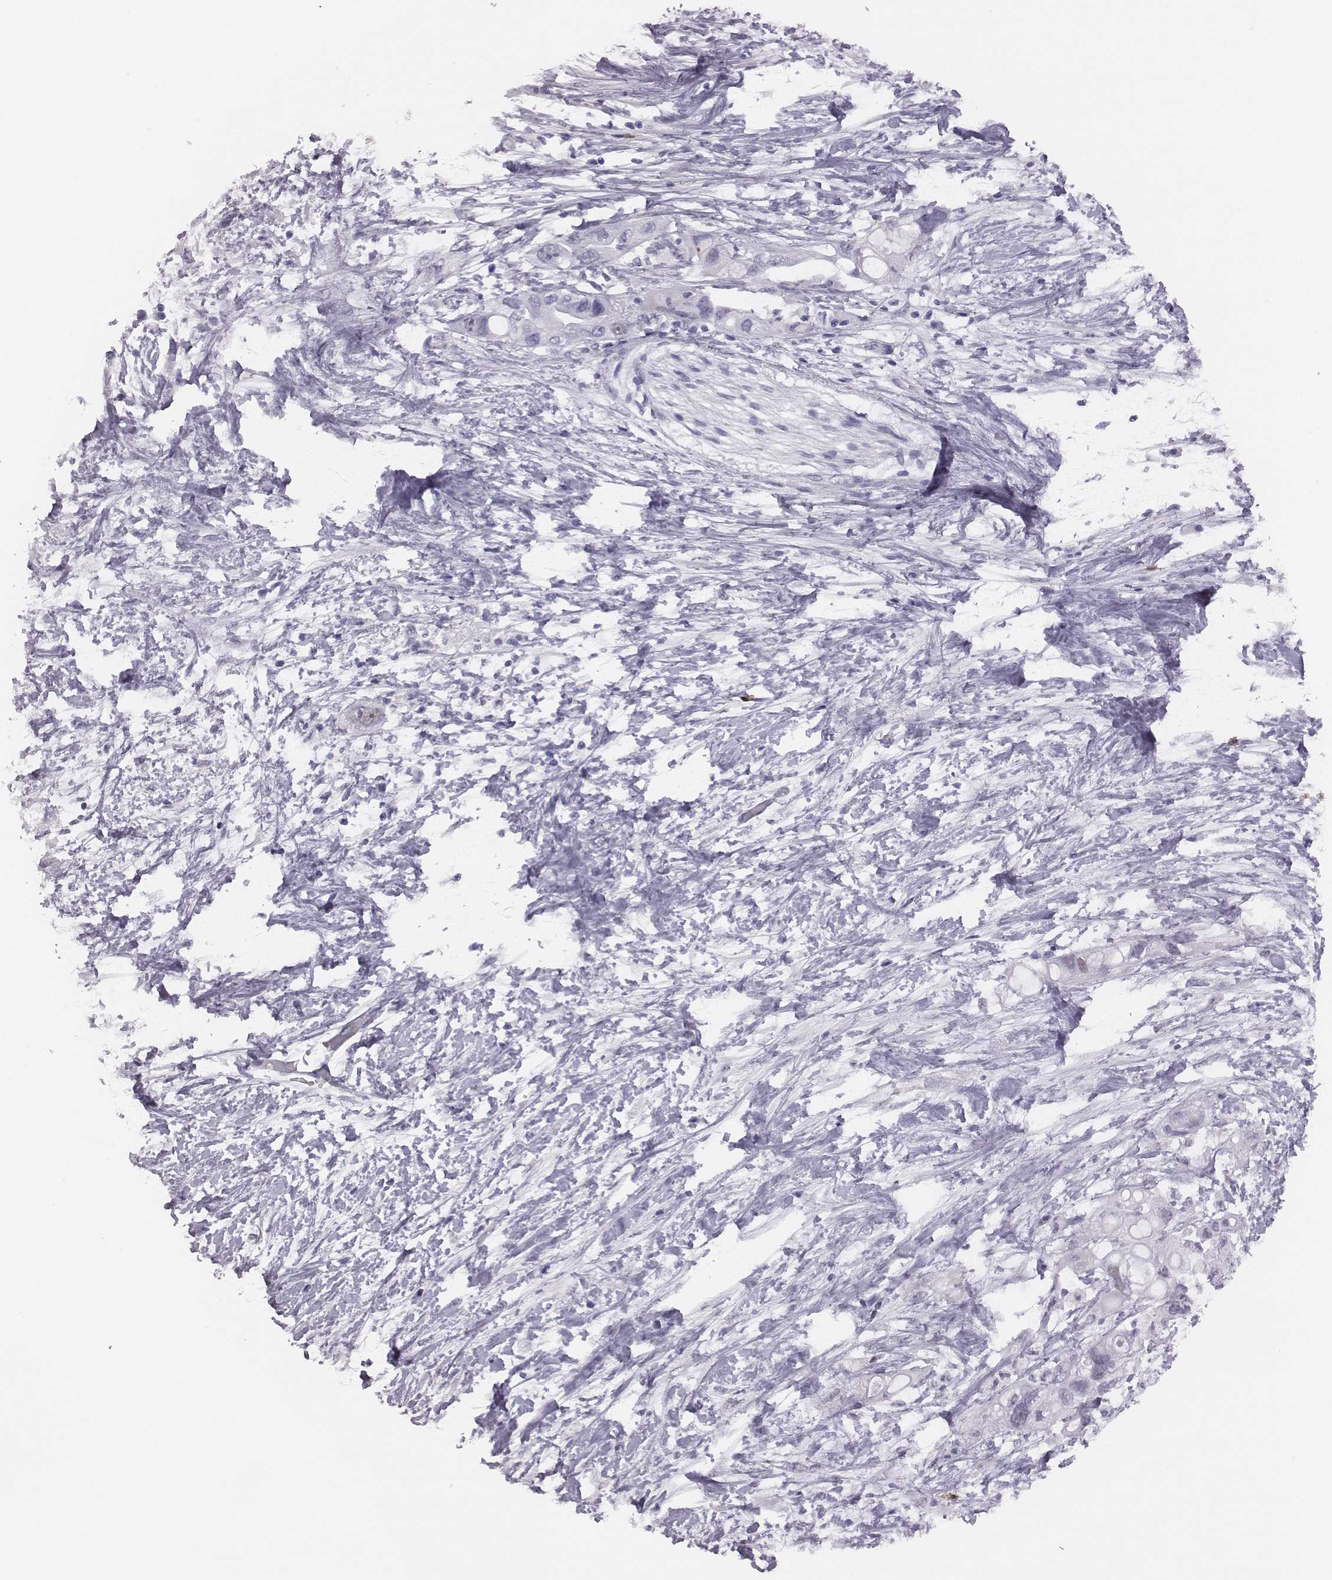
{"staining": {"intensity": "negative", "quantity": "none", "location": "none"}, "tissue": "pancreatic cancer", "cell_type": "Tumor cells", "image_type": "cancer", "snomed": [{"axis": "morphology", "description": "Adenocarcinoma, NOS"}, {"axis": "topography", "description": "Pancreas"}], "caption": "Immunohistochemical staining of pancreatic cancer (adenocarcinoma) demonstrates no significant expression in tumor cells. (Brightfield microscopy of DAB (3,3'-diaminobenzidine) IHC at high magnification).", "gene": "ACOD1", "patient": {"sex": "female", "age": 72}}